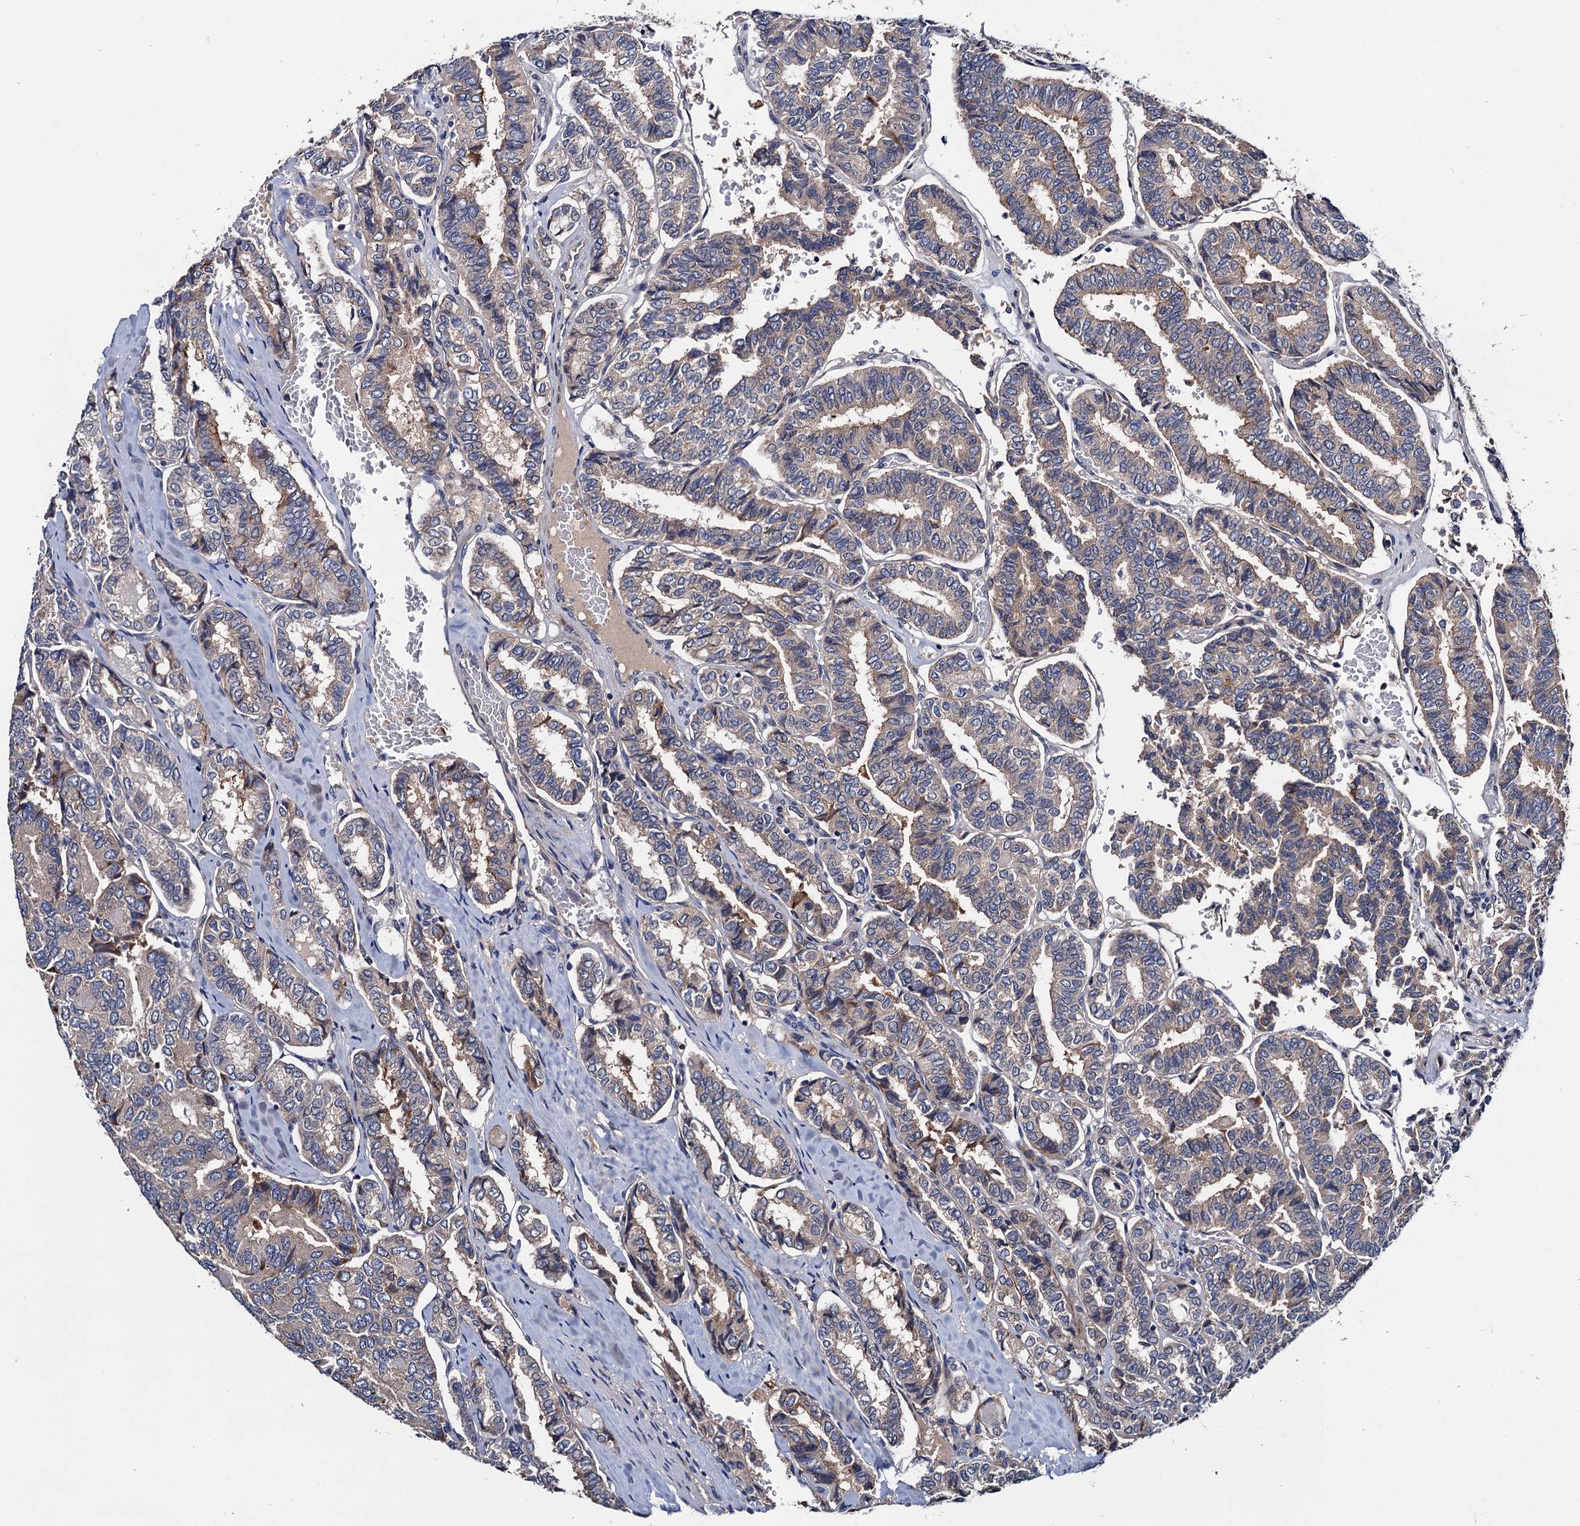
{"staining": {"intensity": "weak", "quantity": "25%-75%", "location": "cytoplasmic/membranous"}, "tissue": "thyroid cancer", "cell_type": "Tumor cells", "image_type": "cancer", "snomed": [{"axis": "morphology", "description": "Papillary adenocarcinoma, NOS"}, {"axis": "topography", "description": "Thyroid gland"}], "caption": "This micrograph shows immunohistochemistry staining of human papillary adenocarcinoma (thyroid), with low weak cytoplasmic/membranous expression in about 25%-75% of tumor cells.", "gene": "TRMT112", "patient": {"sex": "female", "age": 35}}